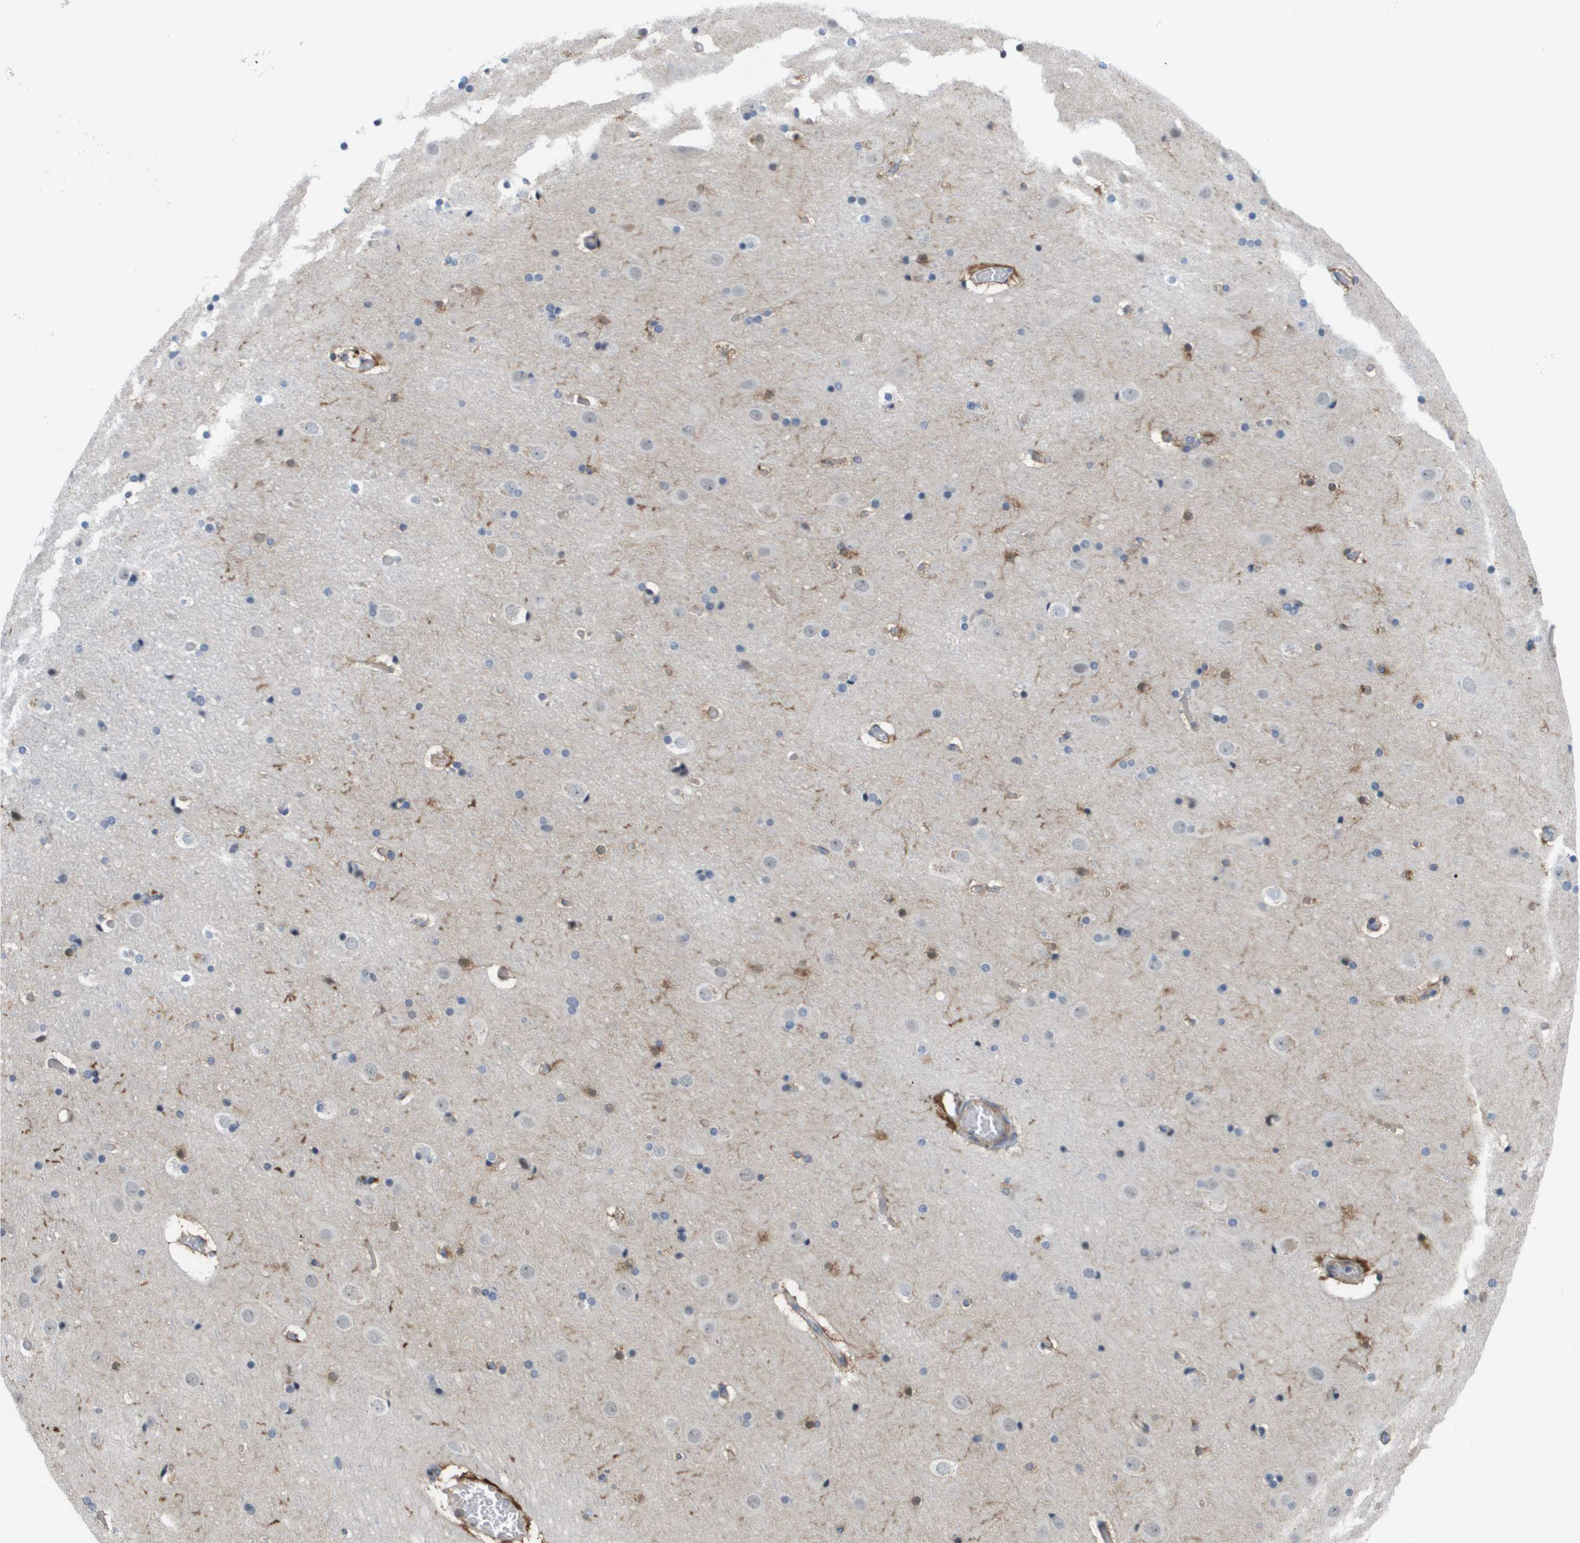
{"staining": {"intensity": "moderate", "quantity": "25%-75%", "location": "cytoplasmic/membranous"}, "tissue": "cerebral cortex", "cell_type": "Endothelial cells", "image_type": "normal", "snomed": [{"axis": "morphology", "description": "Normal tissue, NOS"}, {"axis": "topography", "description": "Cerebral cortex"}], "caption": "Endothelial cells show medium levels of moderate cytoplasmic/membranous staining in about 25%-75% of cells in benign cerebral cortex. (Stains: DAB (3,3'-diaminobenzidine) in brown, nuclei in blue, Microscopy: brightfield microscopy at high magnification).", "gene": "MARCHF8", "patient": {"sex": "male", "age": 57}}